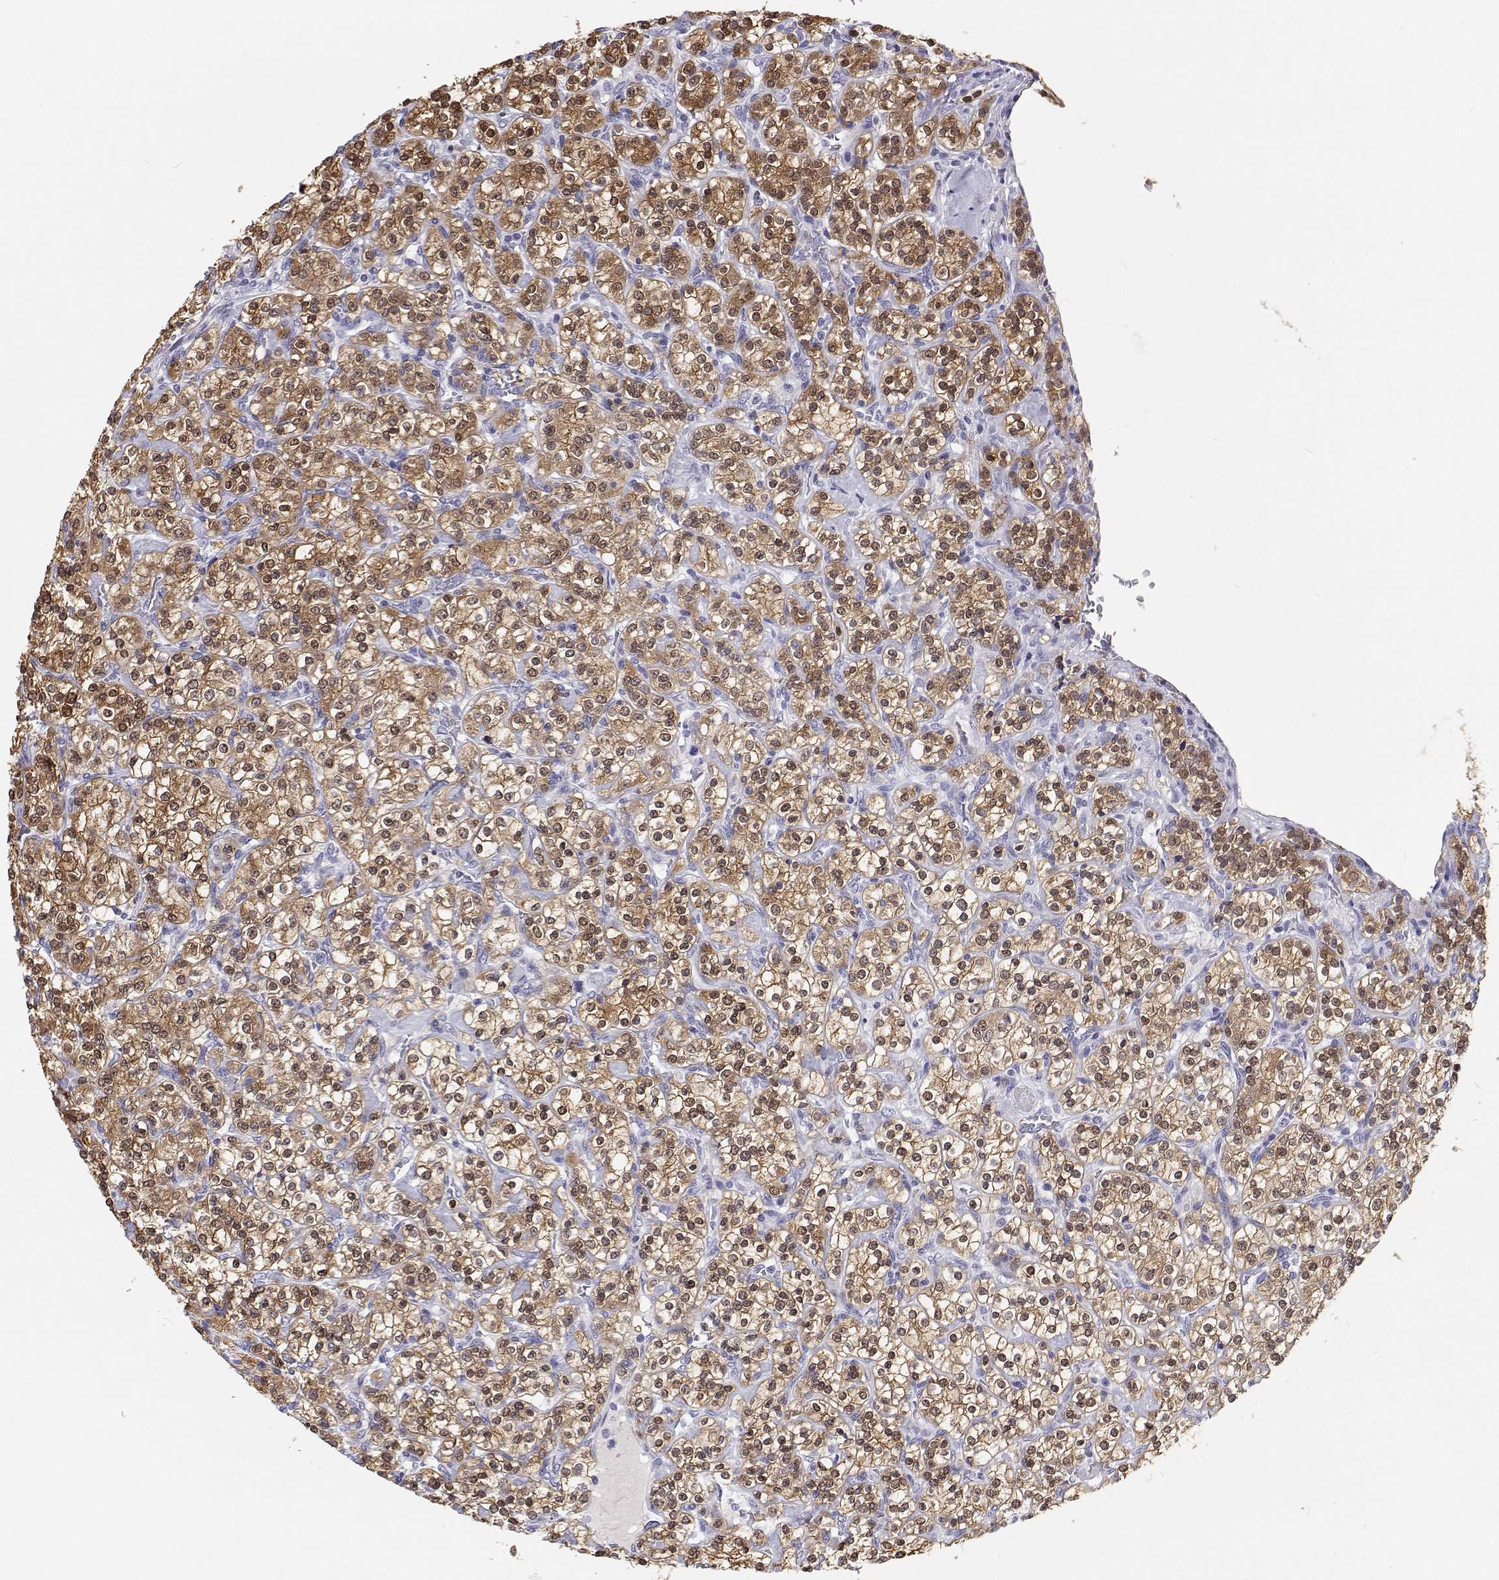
{"staining": {"intensity": "moderate", "quantity": ">75%", "location": "cytoplasmic/membranous,nuclear"}, "tissue": "renal cancer", "cell_type": "Tumor cells", "image_type": "cancer", "snomed": [{"axis": "morphology", "description": "Adenocarcinoma, NOS"}, {"axis": "topography", "description": "Kidney"}], "caption": "IHC (DAB) staining of human adenocarcinoma (renal) exhibits moderate cytoplasmic/membranous and nuclear protein staining in approximately >75% of tumor cells. (DAB (3,3'-diaminobenzidine) = brown stain, brightfield microscopy at high magnification).", "gene": "BHMT", "patient": {"sex": "male", "age": 77}}